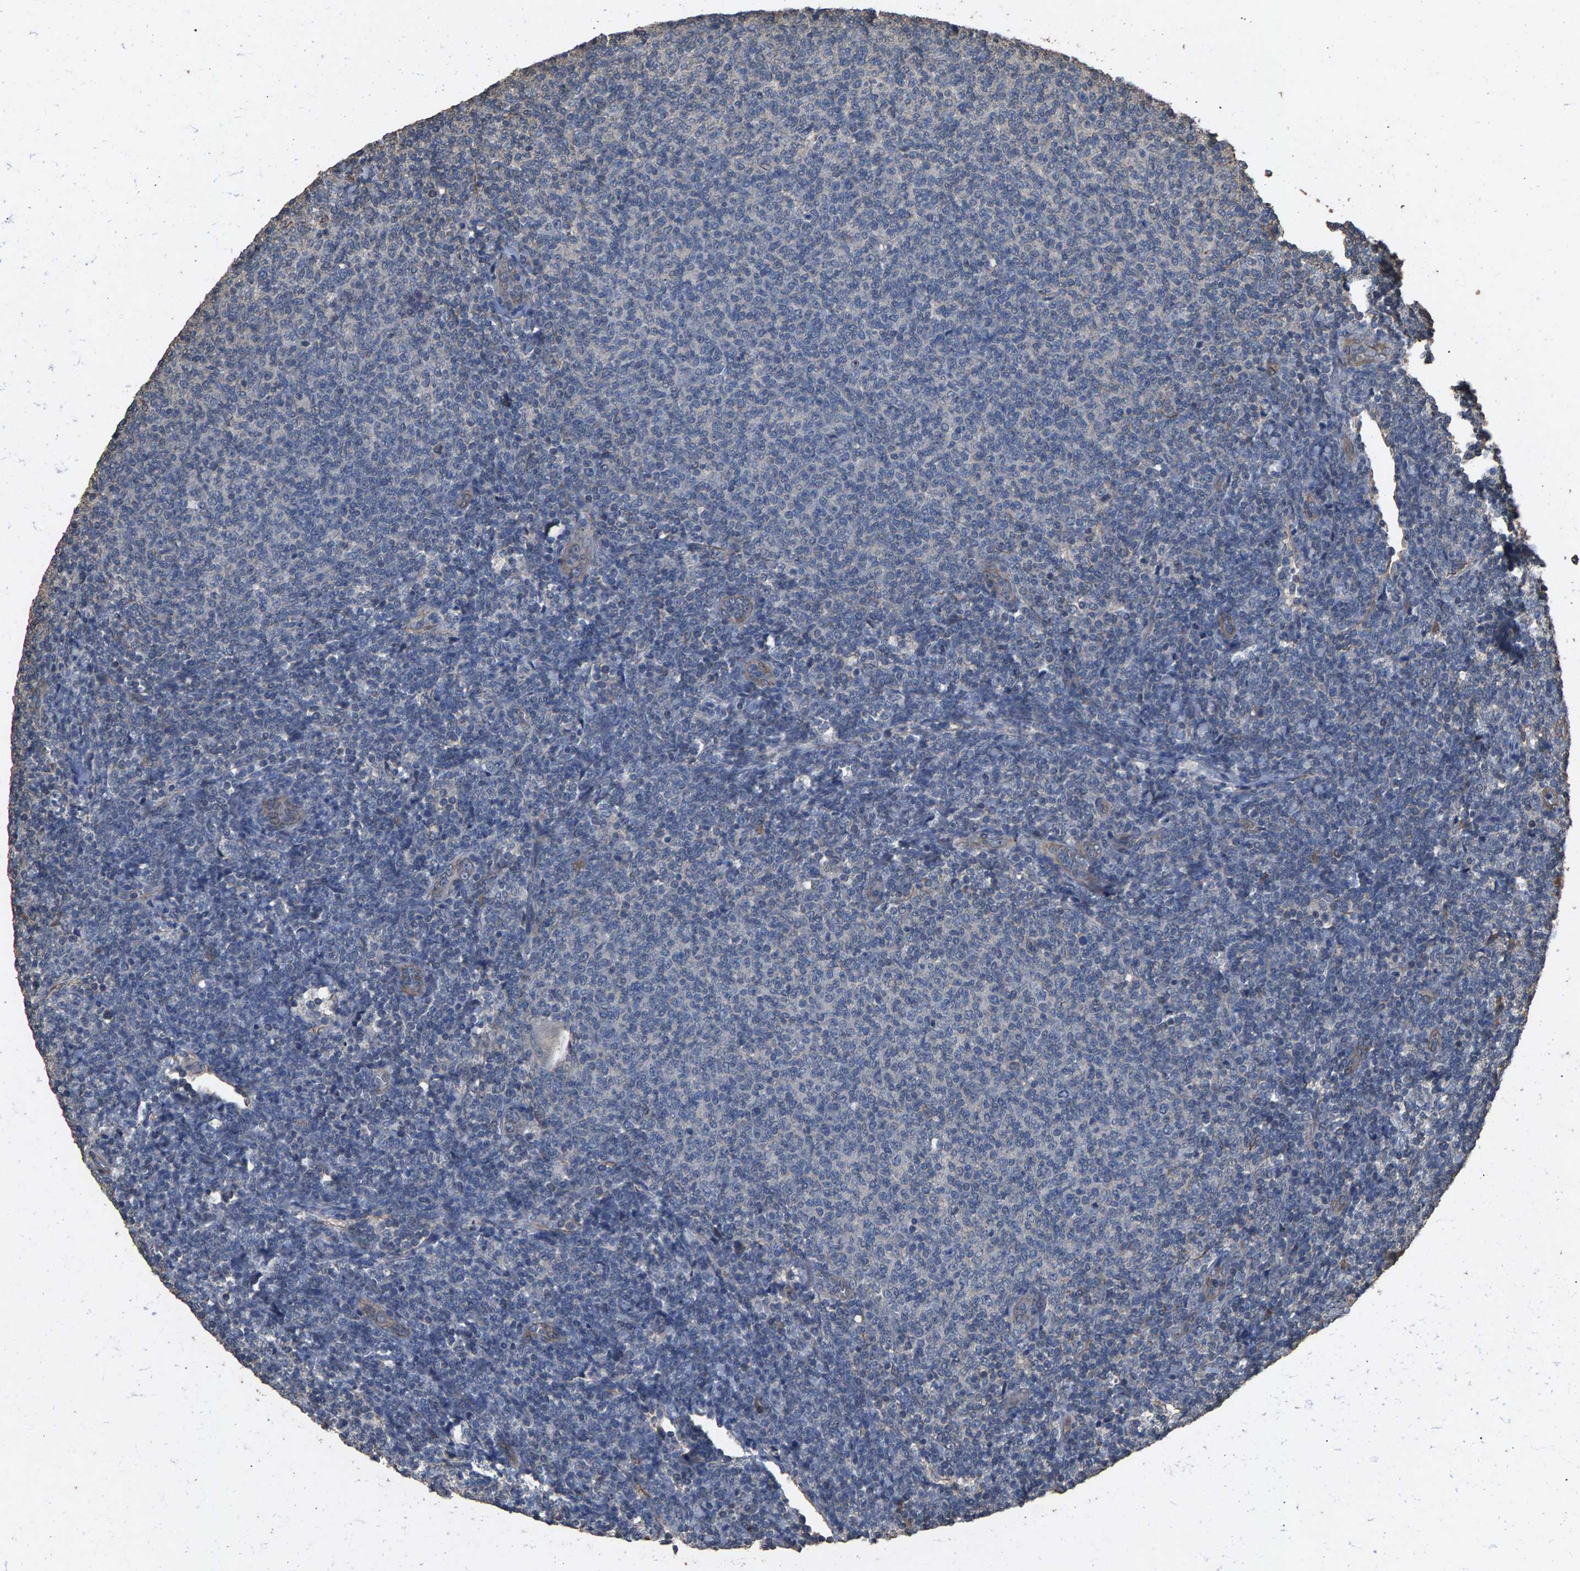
{"staining": {"intensity": "negative", "quantity": "none", "location": "none"}, "tissue": "lymphoma", "cell_type": "Tumor cells", "image_type": "cancer", "snomed": [{"axis": "morphology", "description": "Malignant lymphoma, non-Hodgkin's type, Low grade"}, {"axis": "topography", "description": "Lymph node"}], "caption": "Immunohistochemistry photomicrograph of neoplastic tissue: low-grade malignant lymphoma, non-Hodgkin's type stained with DAB (3,3'-diaminobenzidine) exhibits no significant protein positivity in tumor cells.", "gene": "HTRA3", "patient": {"sex": "male", "age": 66}}